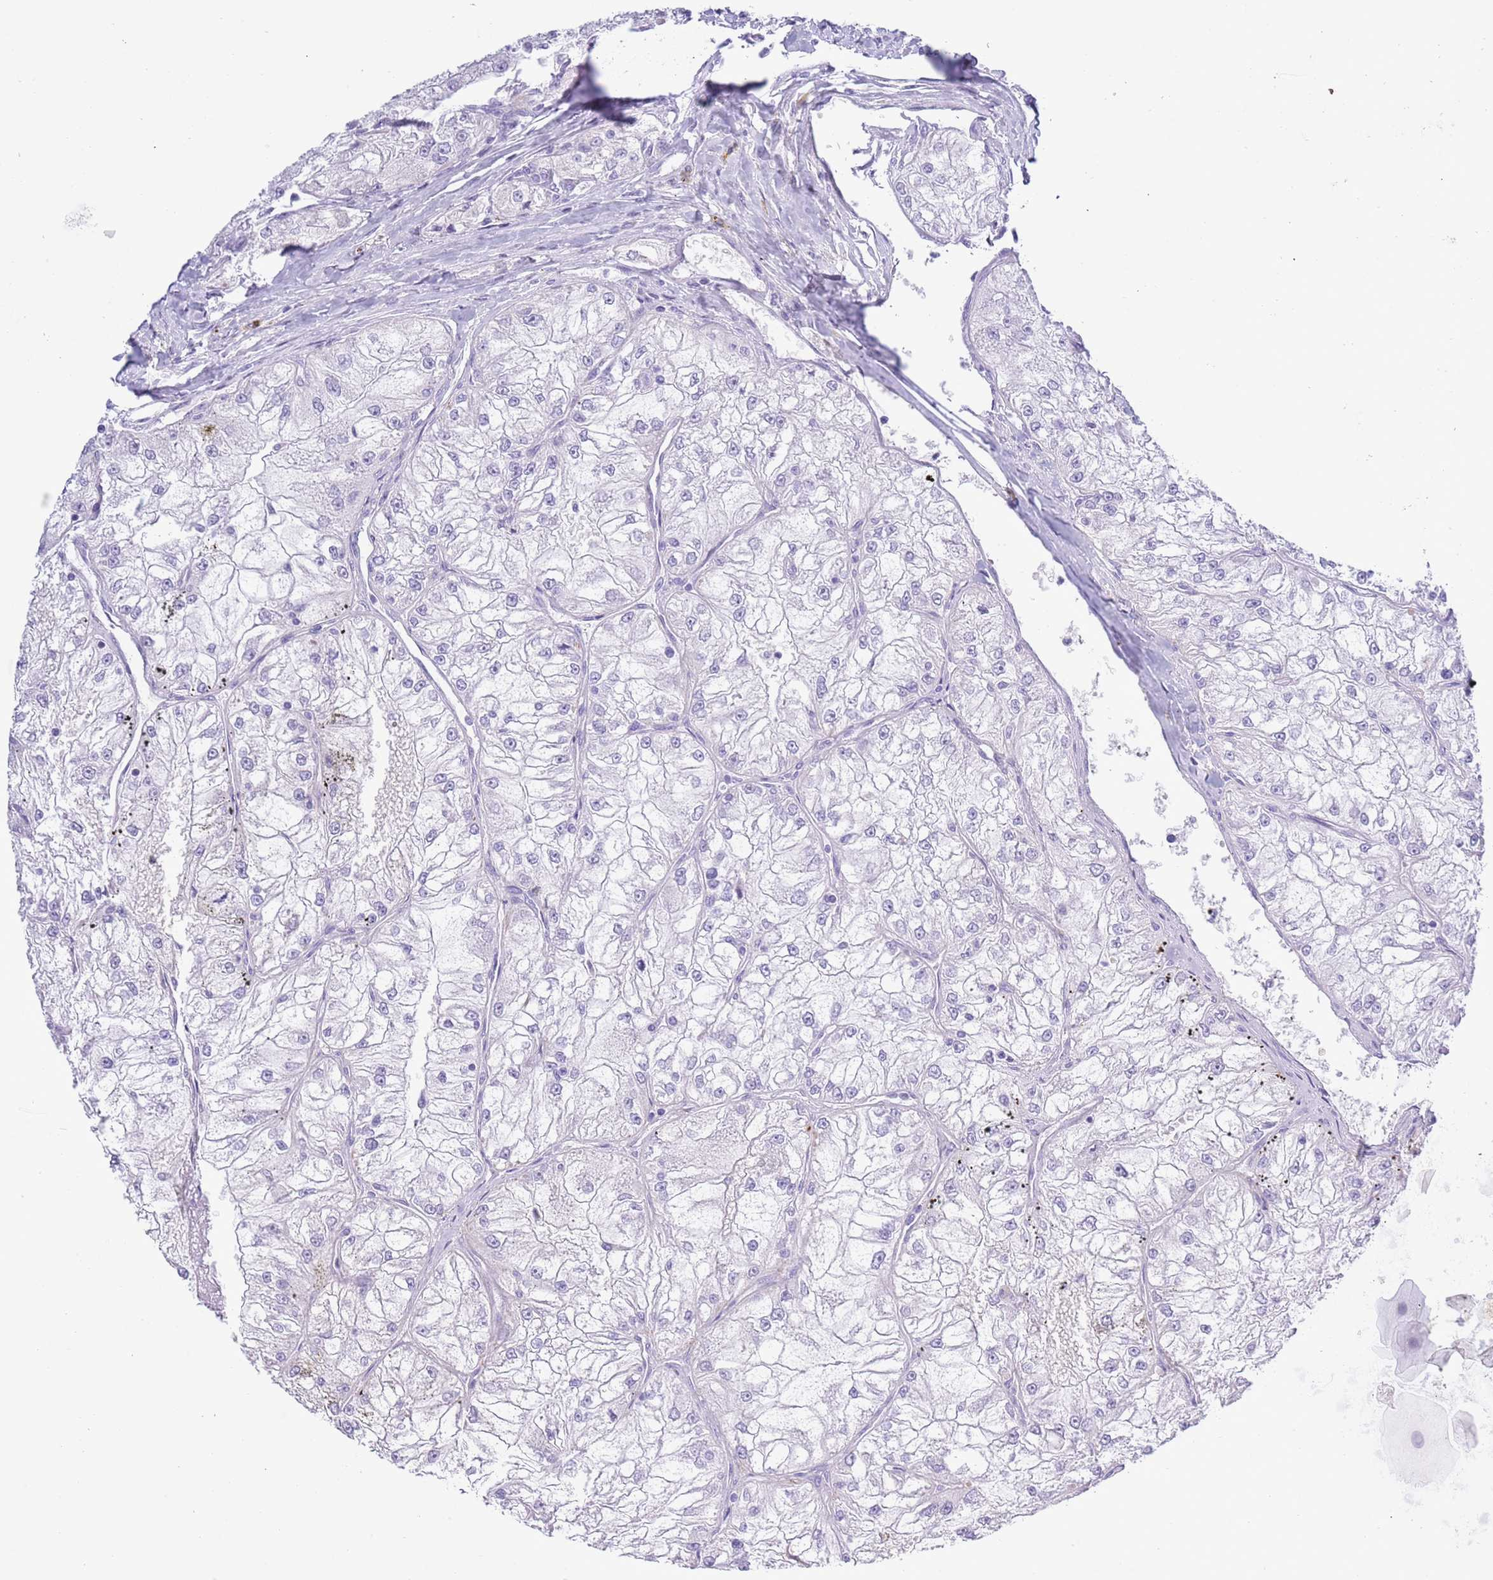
{"staining": {"intensity": "negative", "quantity": "none", "location": "none"}, "tissue": "renal cancer", "cell_type": "Tumor cells", "image_type": "cancer", "snomed": [{"axis": "morphology", "description": "Adenocarcinoma, NOS"}, {"axis": "topography", "description": "Kidney"}], "caption": "Renal cancer (adenocarcinoma) stained for a protein using immunohistochemistry (IHC) reveals no positivity tumor cells.", "gene": "MOCOS", "patient": {"sex": "female", "age": 72}}